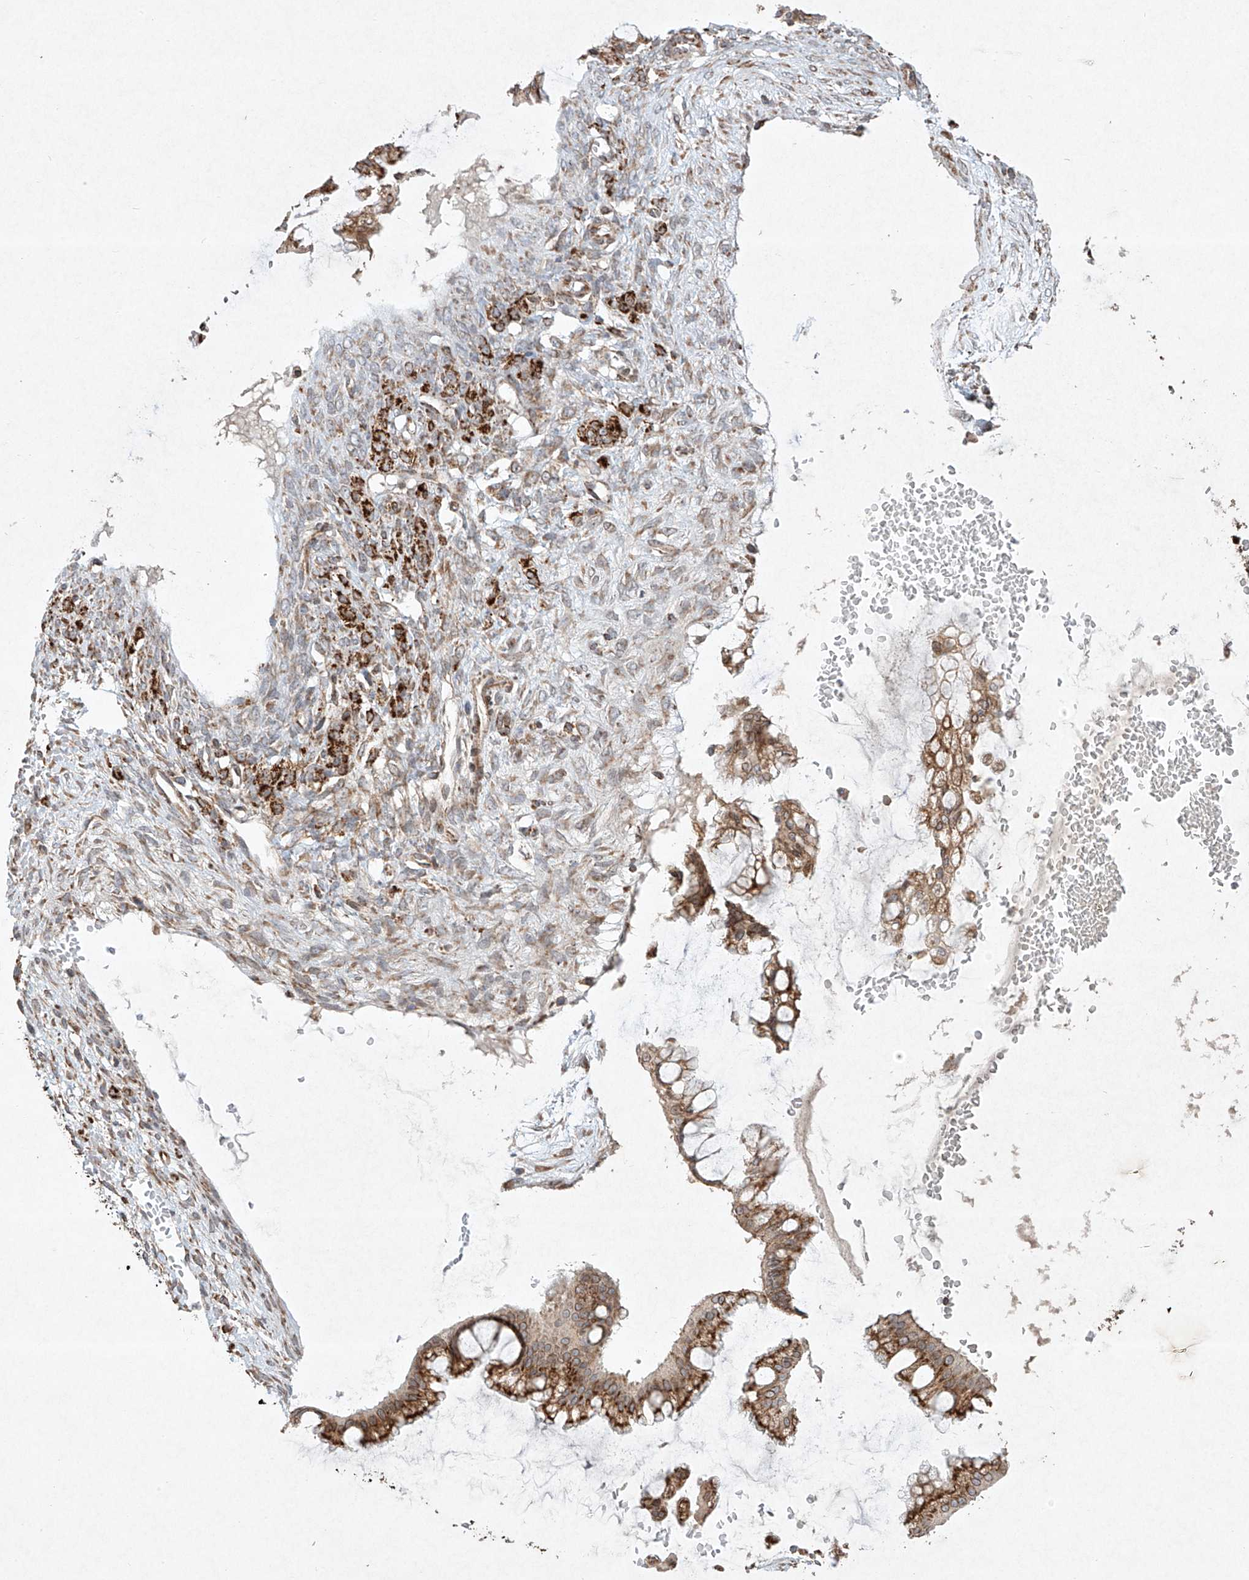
{"staining": {"intensity": "moderate", "quantity": ">75%", "location": "cytoplasmic/membranous"}, "tissue": "ovarian cancer", "cell_type": "Tumor cells", "image_type": "cancer", "snomed": [{"axis": "morphology", "description": "Cystadenocarcinoma, mucinous, NOS"}, {"axis": "topography", "description": "Ovary"}], "caption": "IHC histopathology image of neoplastic tissue: ovarian cancer stained using immunohistochemistry displays medium levels of moderate protein expression localized specifically in the cytoplasmic/membranous of tumor cells, appearing as a cytoplasmic/membranous brown color.", "gene": "SEMA3B", "patient": {"sex": "female", "age": 73}}